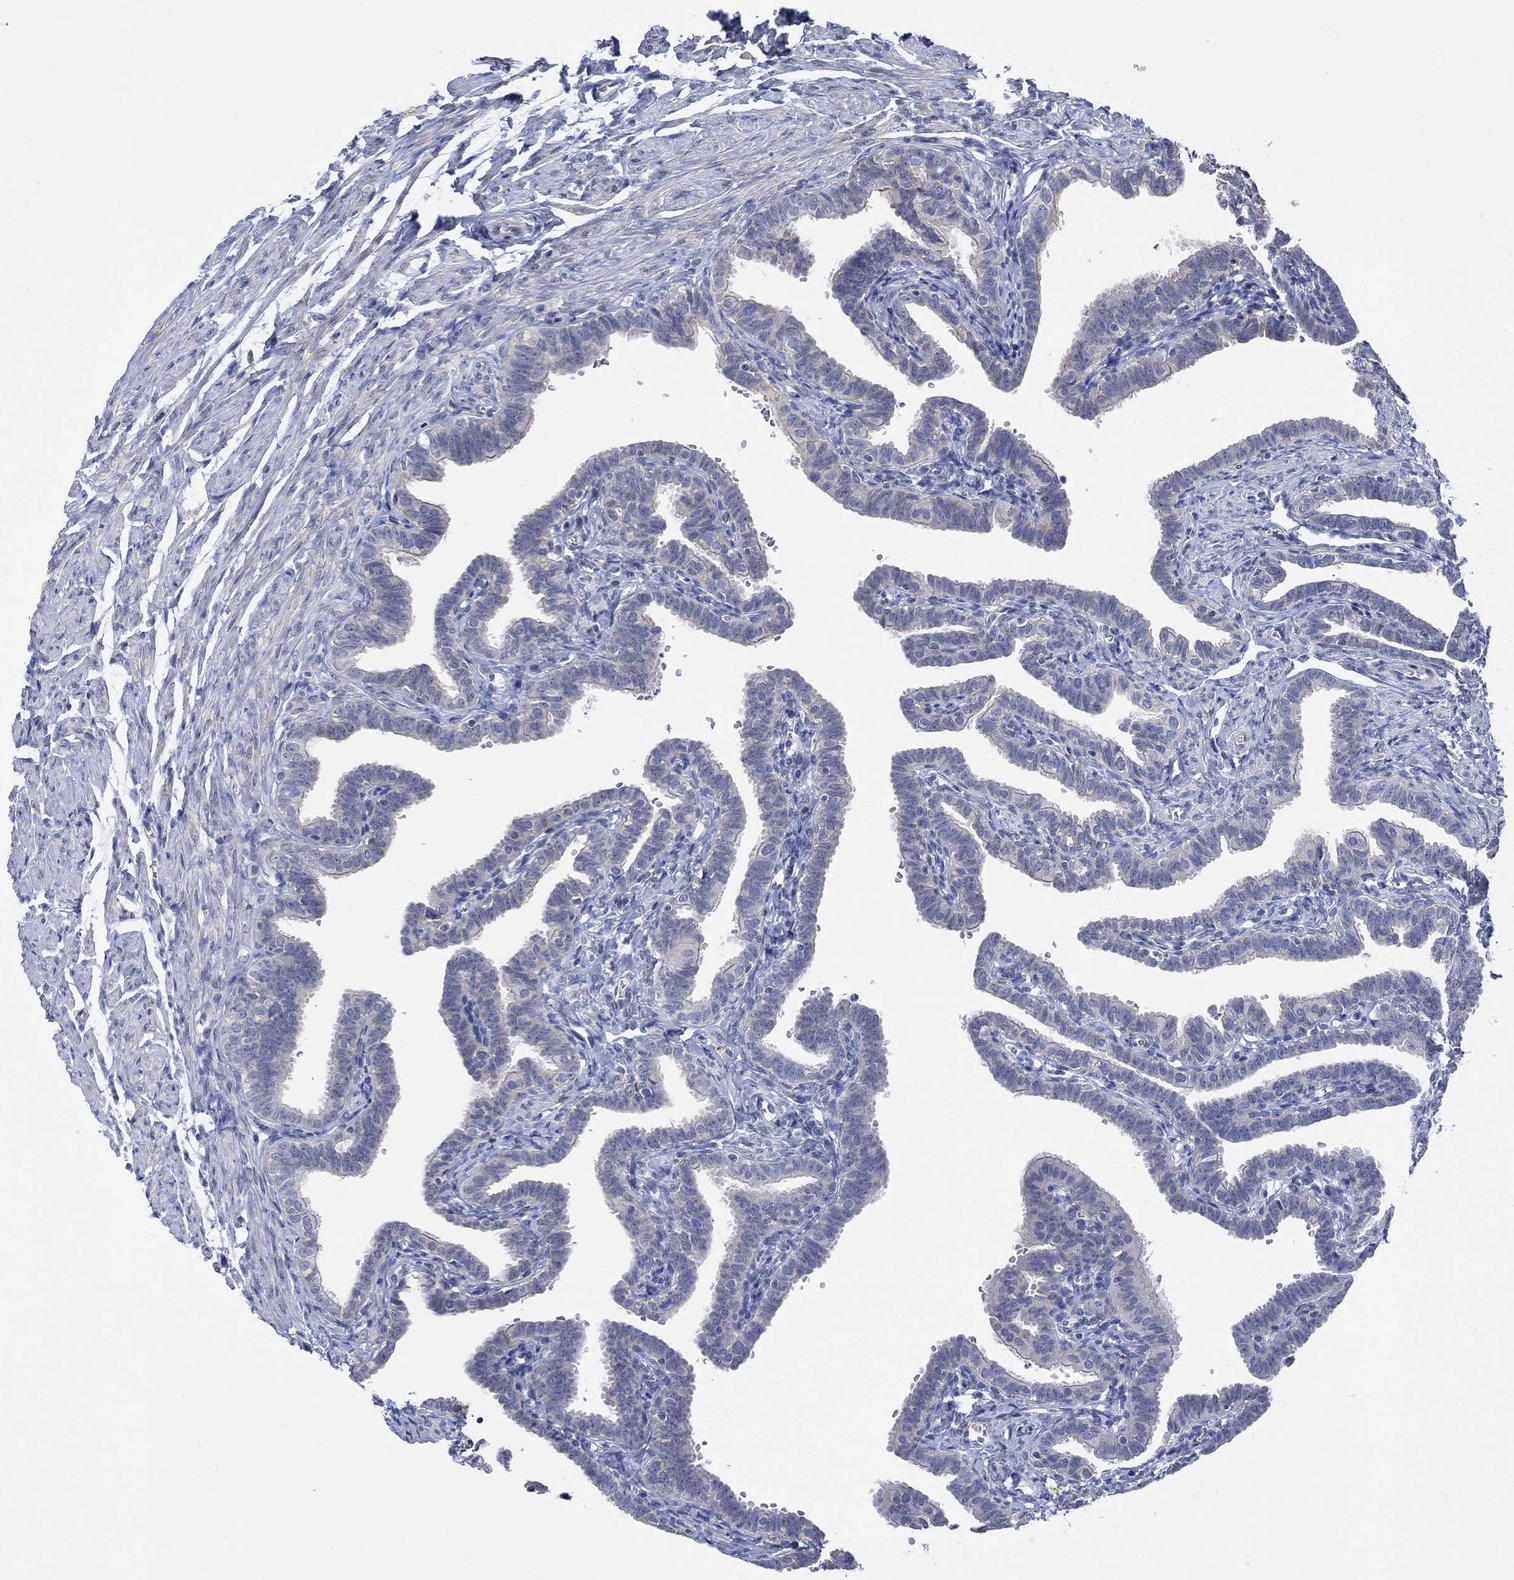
{"staining": {"intensity": "weak", "quantity": "<25%", "location": "cytoplasmic/membranous"}, "tissue": "fallopian tube", "cell_type": "Glandular cells", "image_type": "normal", "snomed": [{"axis": "morphology", "description": "Normal tissue, NOS"}, {"axis": "topography", "description": "Fallopian tube"}, {"axis": "topography", "description": "Ovary"}], "caption": "DAB (3,3'-diaminobenzidine) immunohistochemical staining of unremarkable fallopian tube reveals no significant staining in glandular cells.", "gene": "AGRP", "patient": {"sex": "female", "age": 57}}